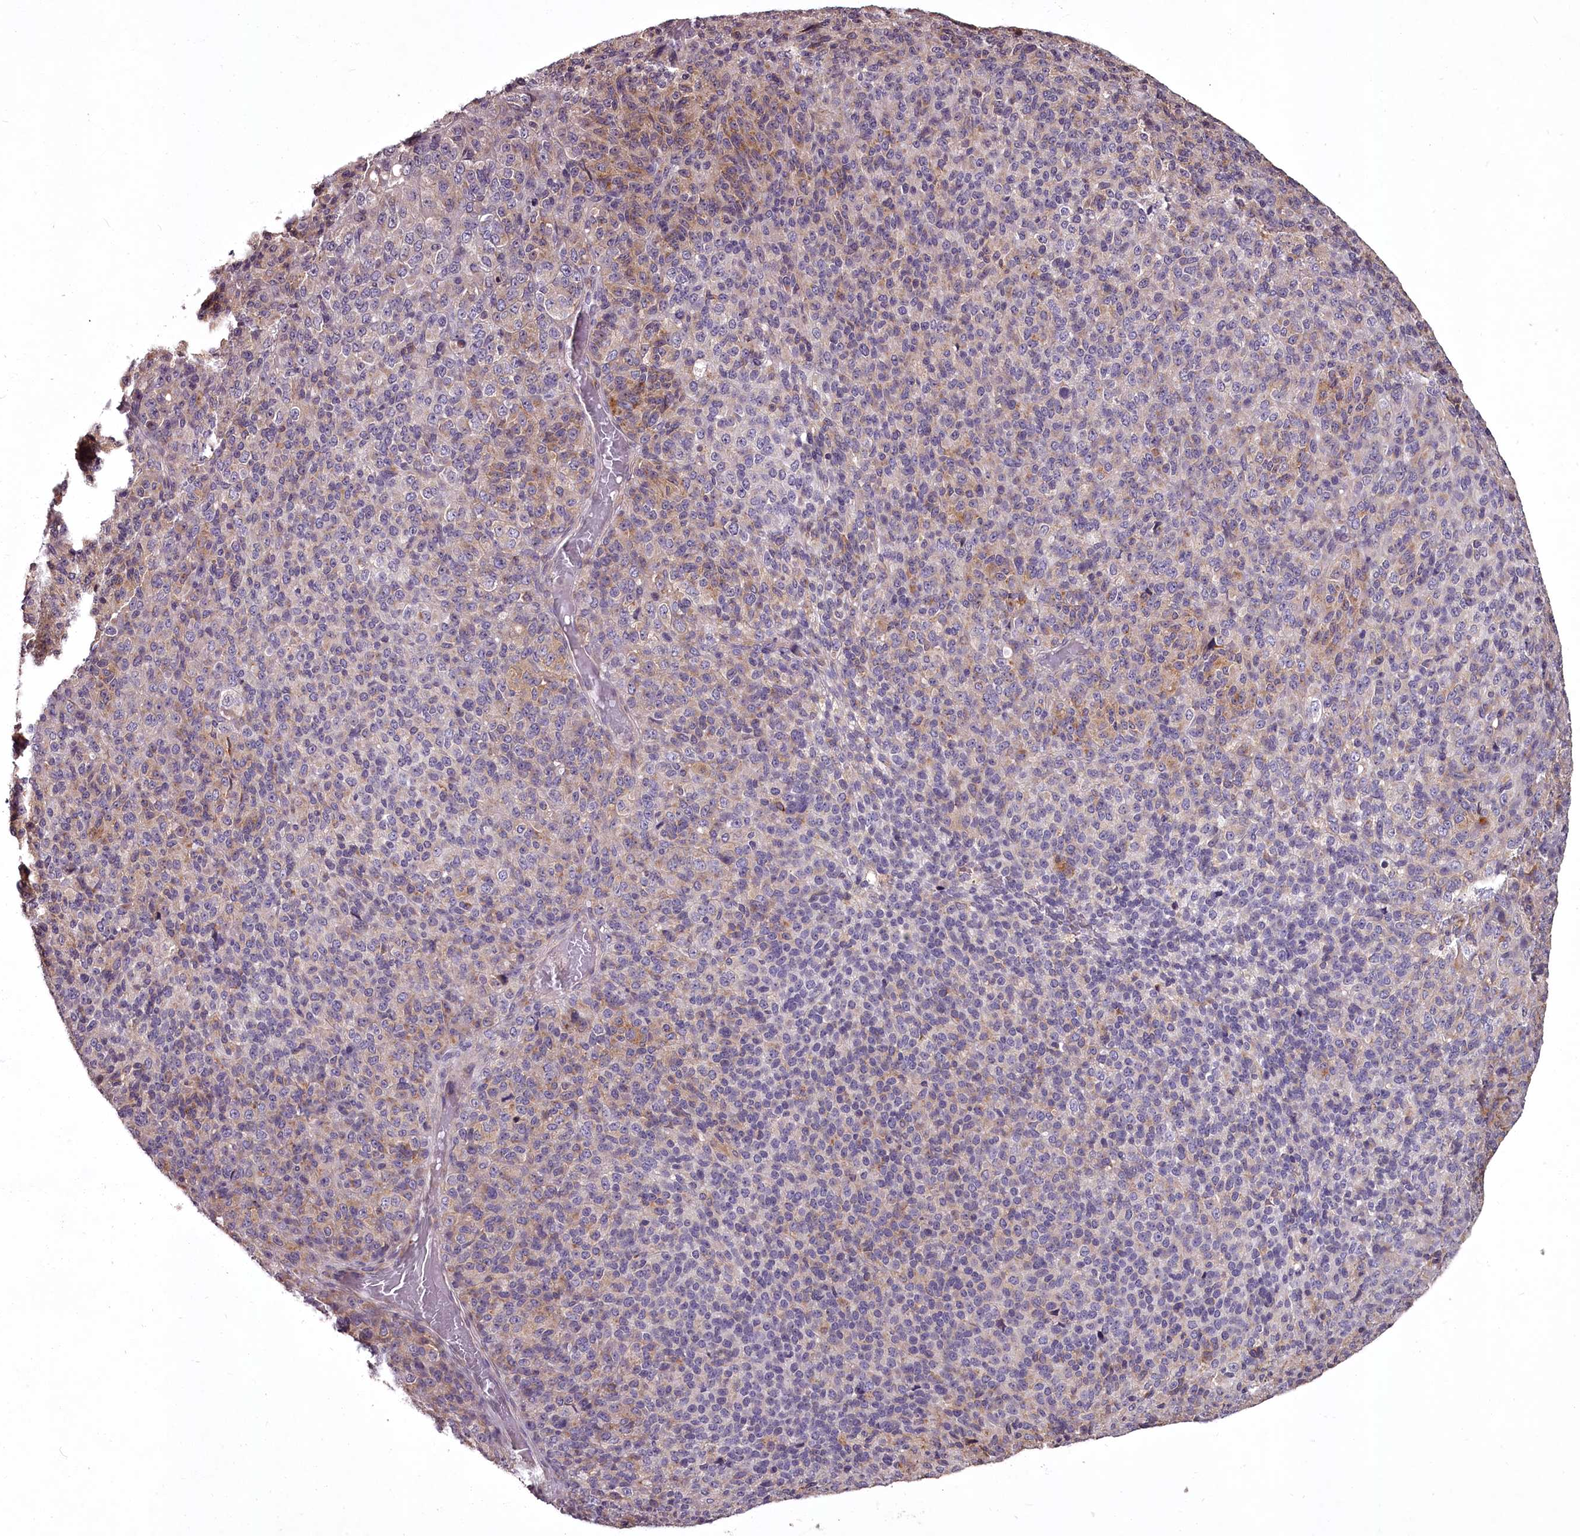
{"staining": {"intensity": "weak", "quantity": "<25%", "location": "cytoplasmic/membranous"}, "tissue": "melanoma", "cell_type": "Tumor cells", "image_type": "cancer", "snomed": [{"axis": "morphology", "description": "Malignant melanoma, Metastatic site"}, {"axis": "topography", "description": "Brain"}], "caption": "A high-resolution histopathology image shows immunohistochemistry (IHC) staining of melanoma, which demonstrates no significant staining in tumor cells. (DAB (3,3'-diaminobenzidine) immunohistochemistry, high magnification).", "gene": "STX6", "patient": {"sex": "female", "age": 56}}